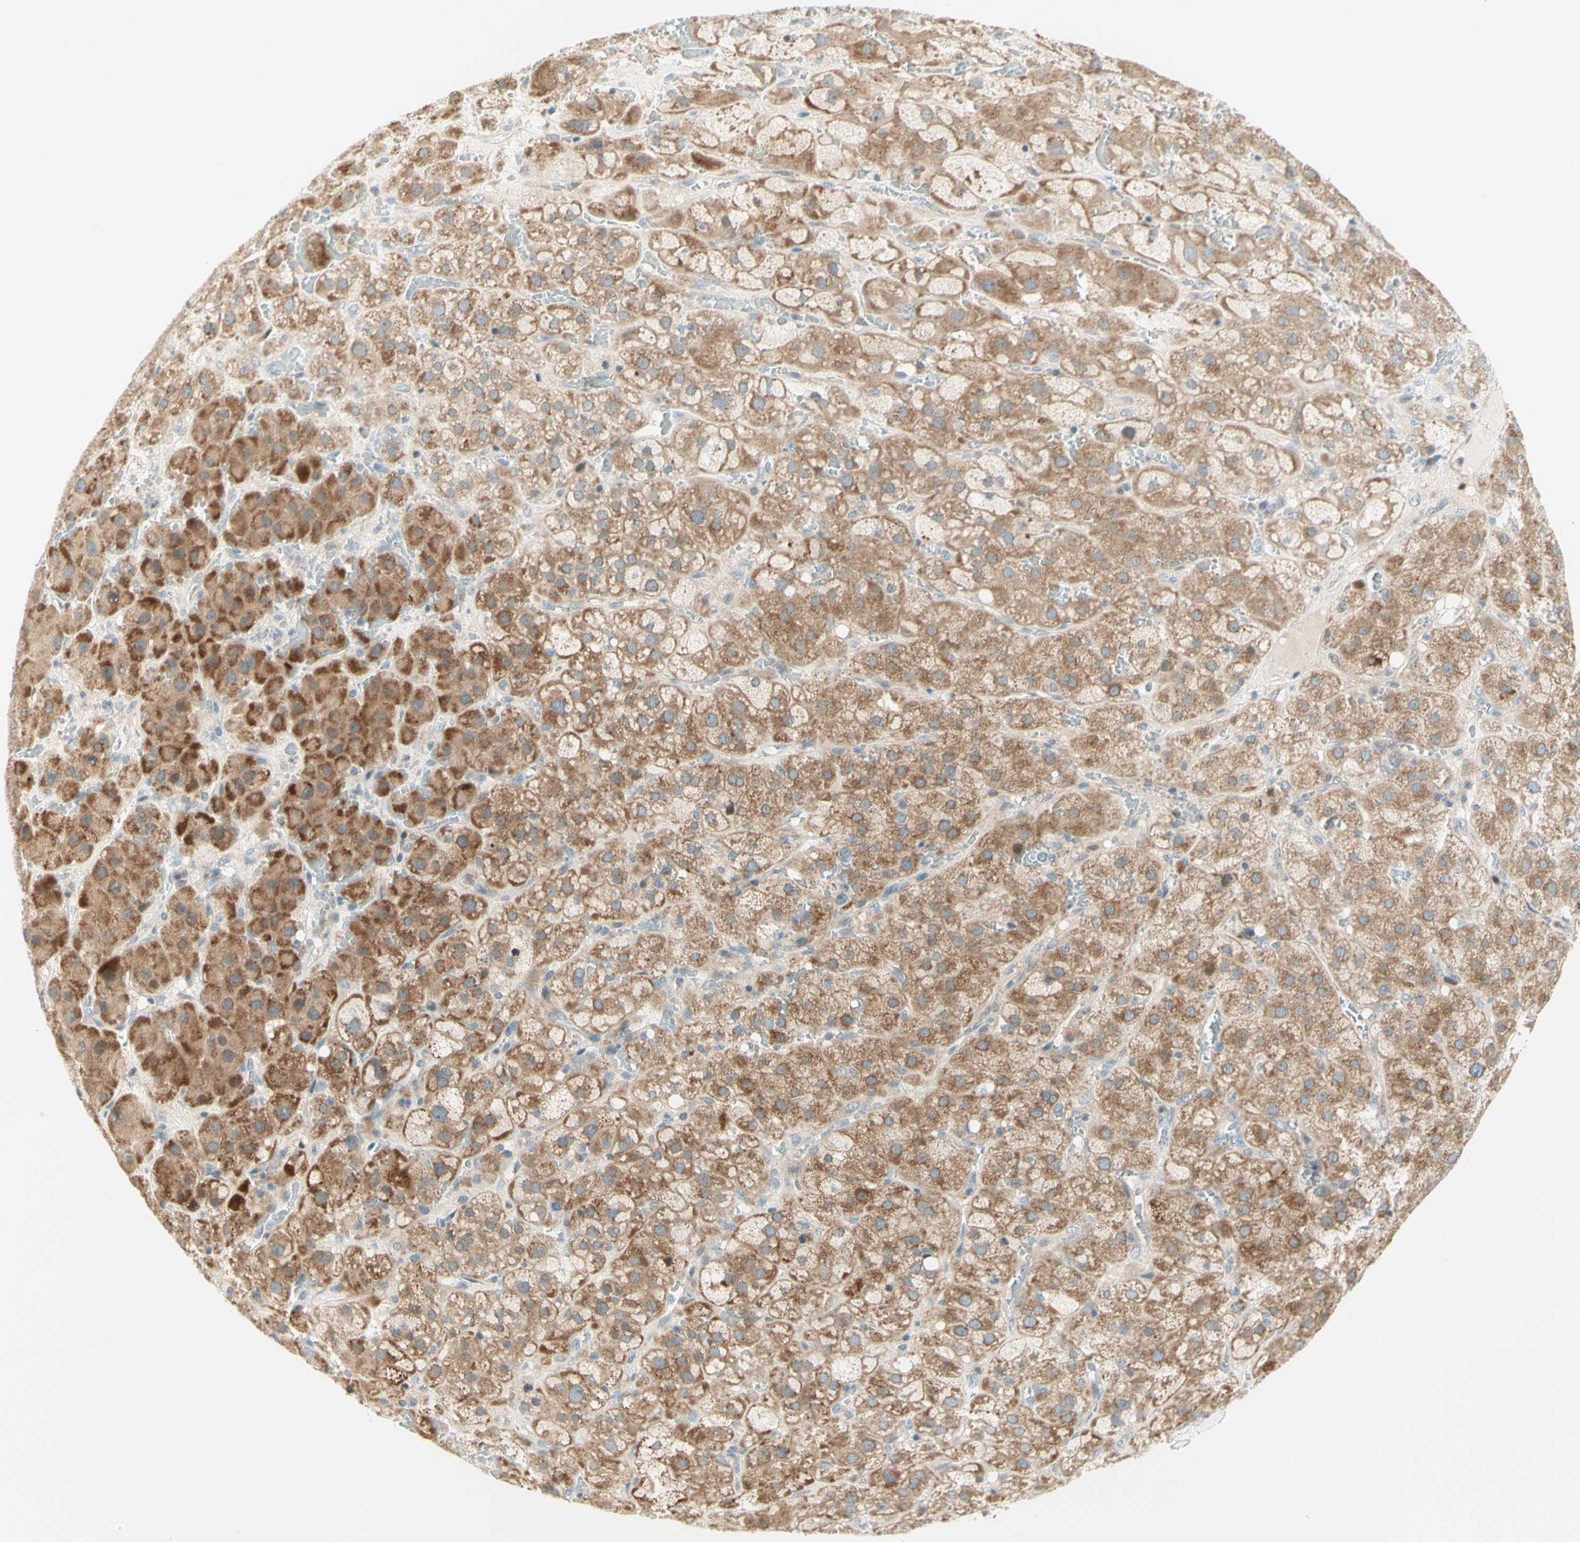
{"staining": {"intensity": "moderate", "quantity": ">75%", "location": "cytoplasmic/membranous"}, "tissue": "adrenal gland", "cell_type": "Glandular cells", "image_type": "normal", "snomed": [{"axis": "morphology", "description": "Normal tissue, NOS"}, {"axis": "topography", "description": "Adrenal gland"}], "caption": "DAB immunohistochemical staining of unremarkable adrenal gland demonstrates moderate cytoplasmic/membranous protein expression in about >75% of glandular cells. Immunohistochemistry (ihc) stains the protein of interest in brown and the nuclei are stained blue.", "gene": "PROM1", "patient": {"sex": "female", "age": 47}}